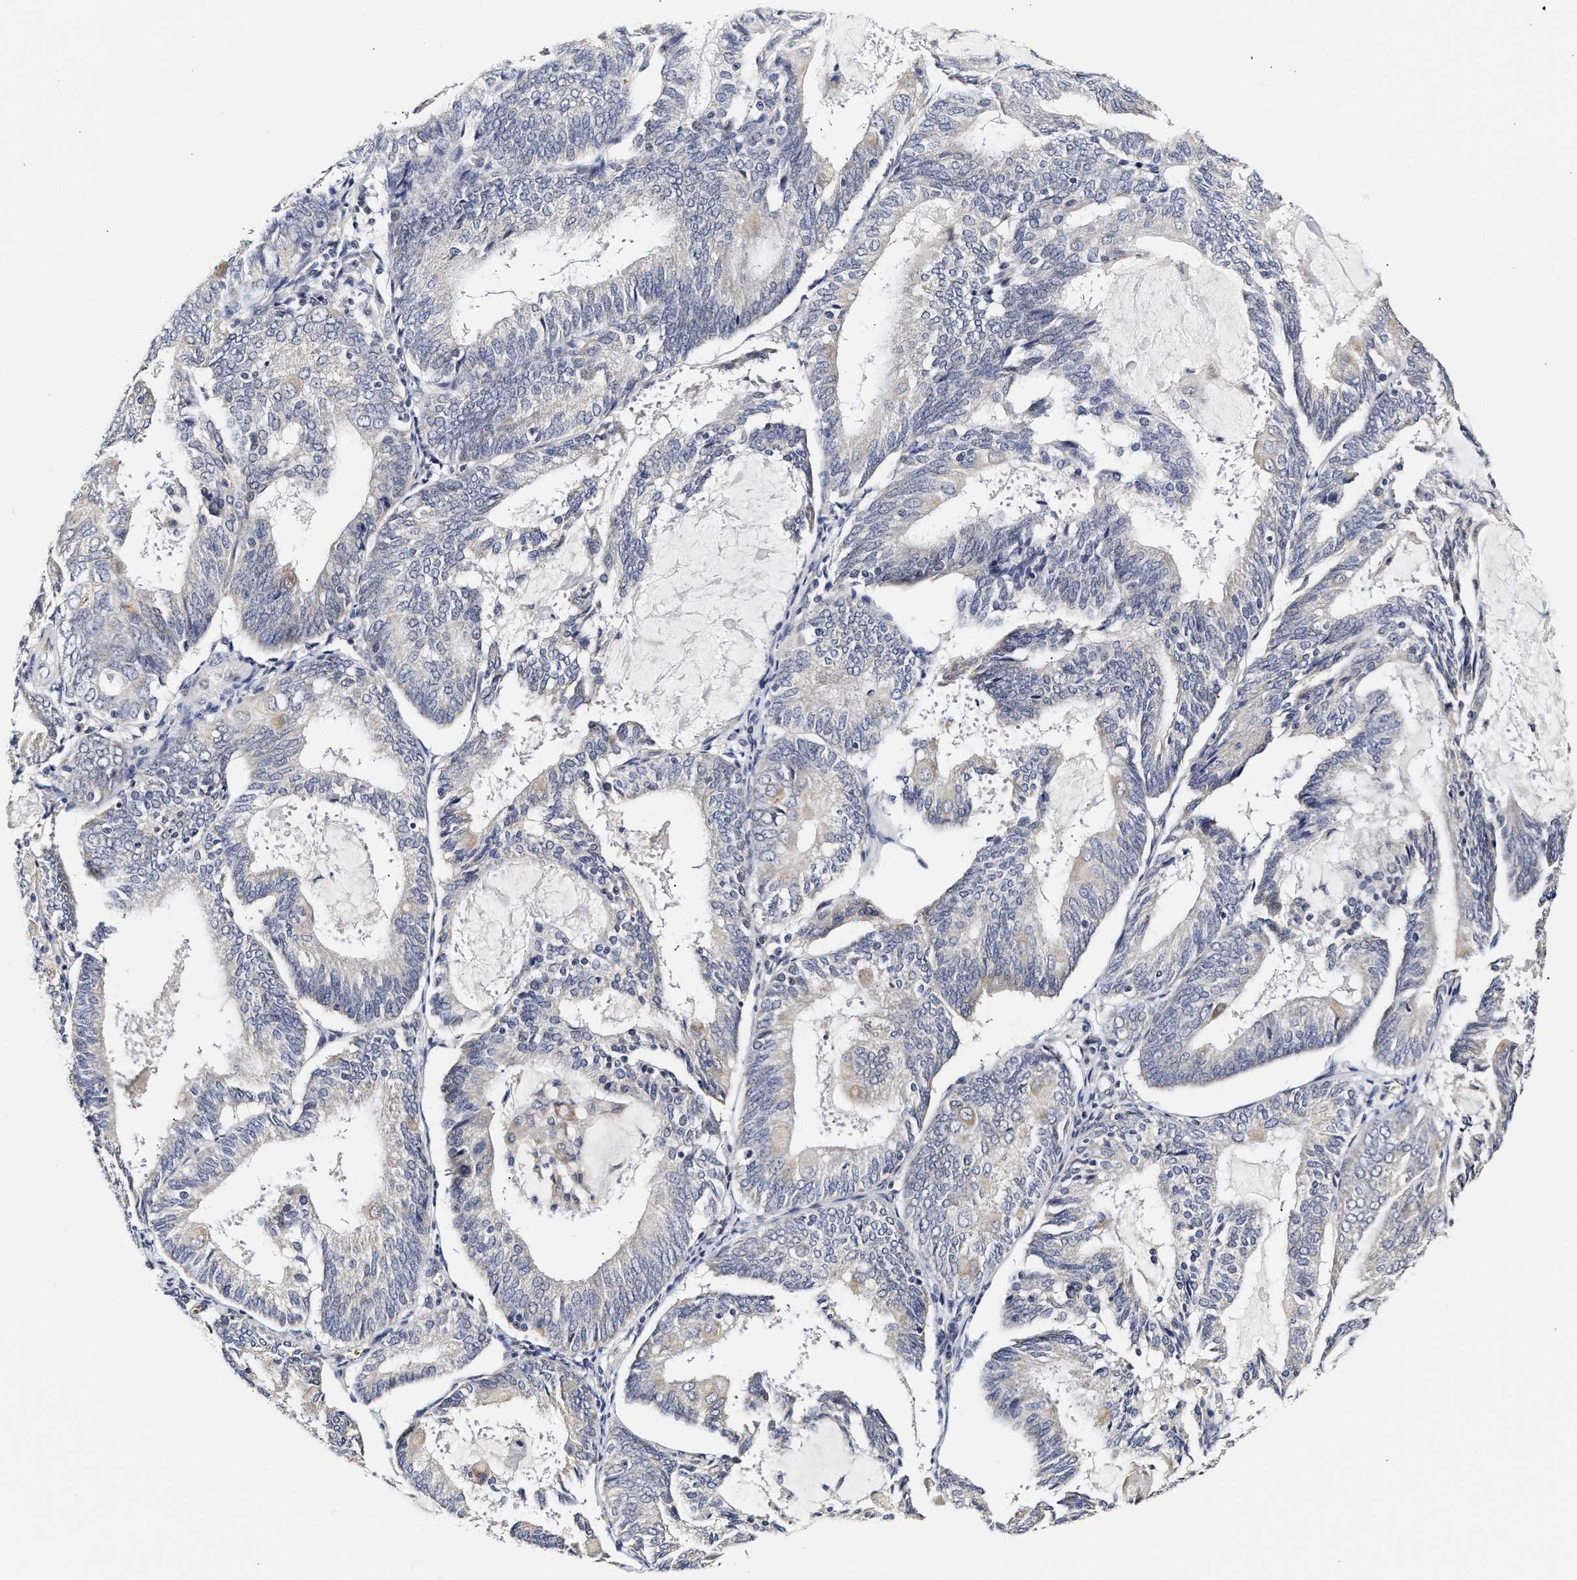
{"staining": {"intensity": "weak", "quantity": "<25%", "location": "cytoplasmic/membranous"}, "tissue": "endometrial cancer", "cell_type": "Tumor cells", "image_type": "cancer", "snomed": [{"axis": "morphology", "description": "Adenocarcinoma, NOS"}, {"axis": "topography", "description": "Endometrium"}], "caption": "Human endometrial adenocarcinoma stained for a protein using immunohistochemistry exhibits no positivity in tumor cells.", "gene": "RINT1", "patient": {"sex": "female", "age": 81}}